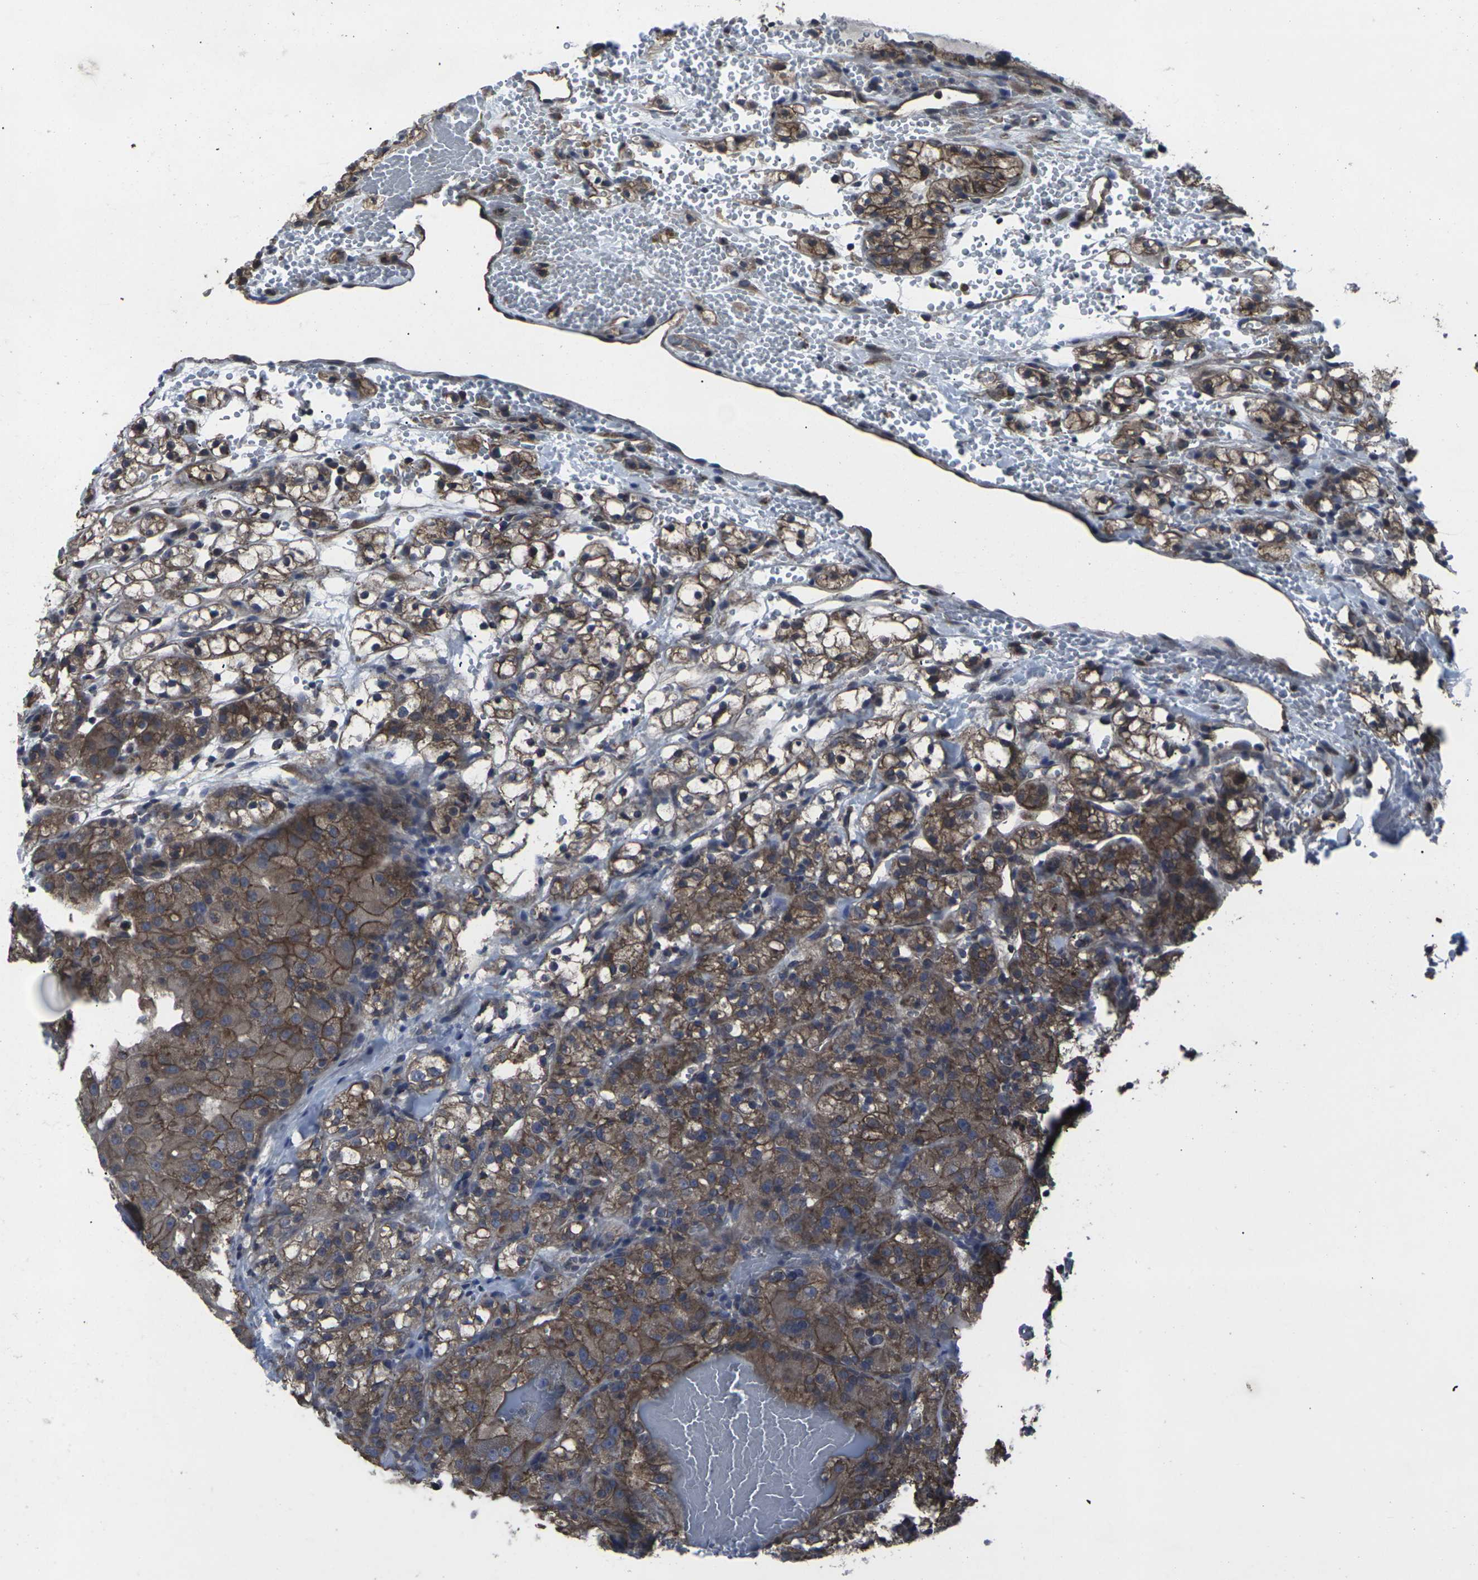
{"staining": {"intensity": "moderate", "quantity": ">75%", "location": "cytoplasmic/membranous"}, "tissue": "renal cancer", "cell_type": "Tumor cells", "image_type": "cancer", "snomed": [{"axis": "morphology", "description": "Adenocarcinoma, NOS"}, {"axis": "topography", "description": "Kidney"}], "caption": "IHC staining of adenocarcinoma (renal), which displays medium levels of moderate cytoplasmic/membranous positivity in approximately >75% of tumor cells indicating moderate cytoplasmic/membranous protein expression. The staining was performed using DAB (brown) for protein detection and nuclei were counterstained in hematoxylin (blue).", "gene": "MAPKAPK2", "patient": {"sex": "male", "age": 61}}